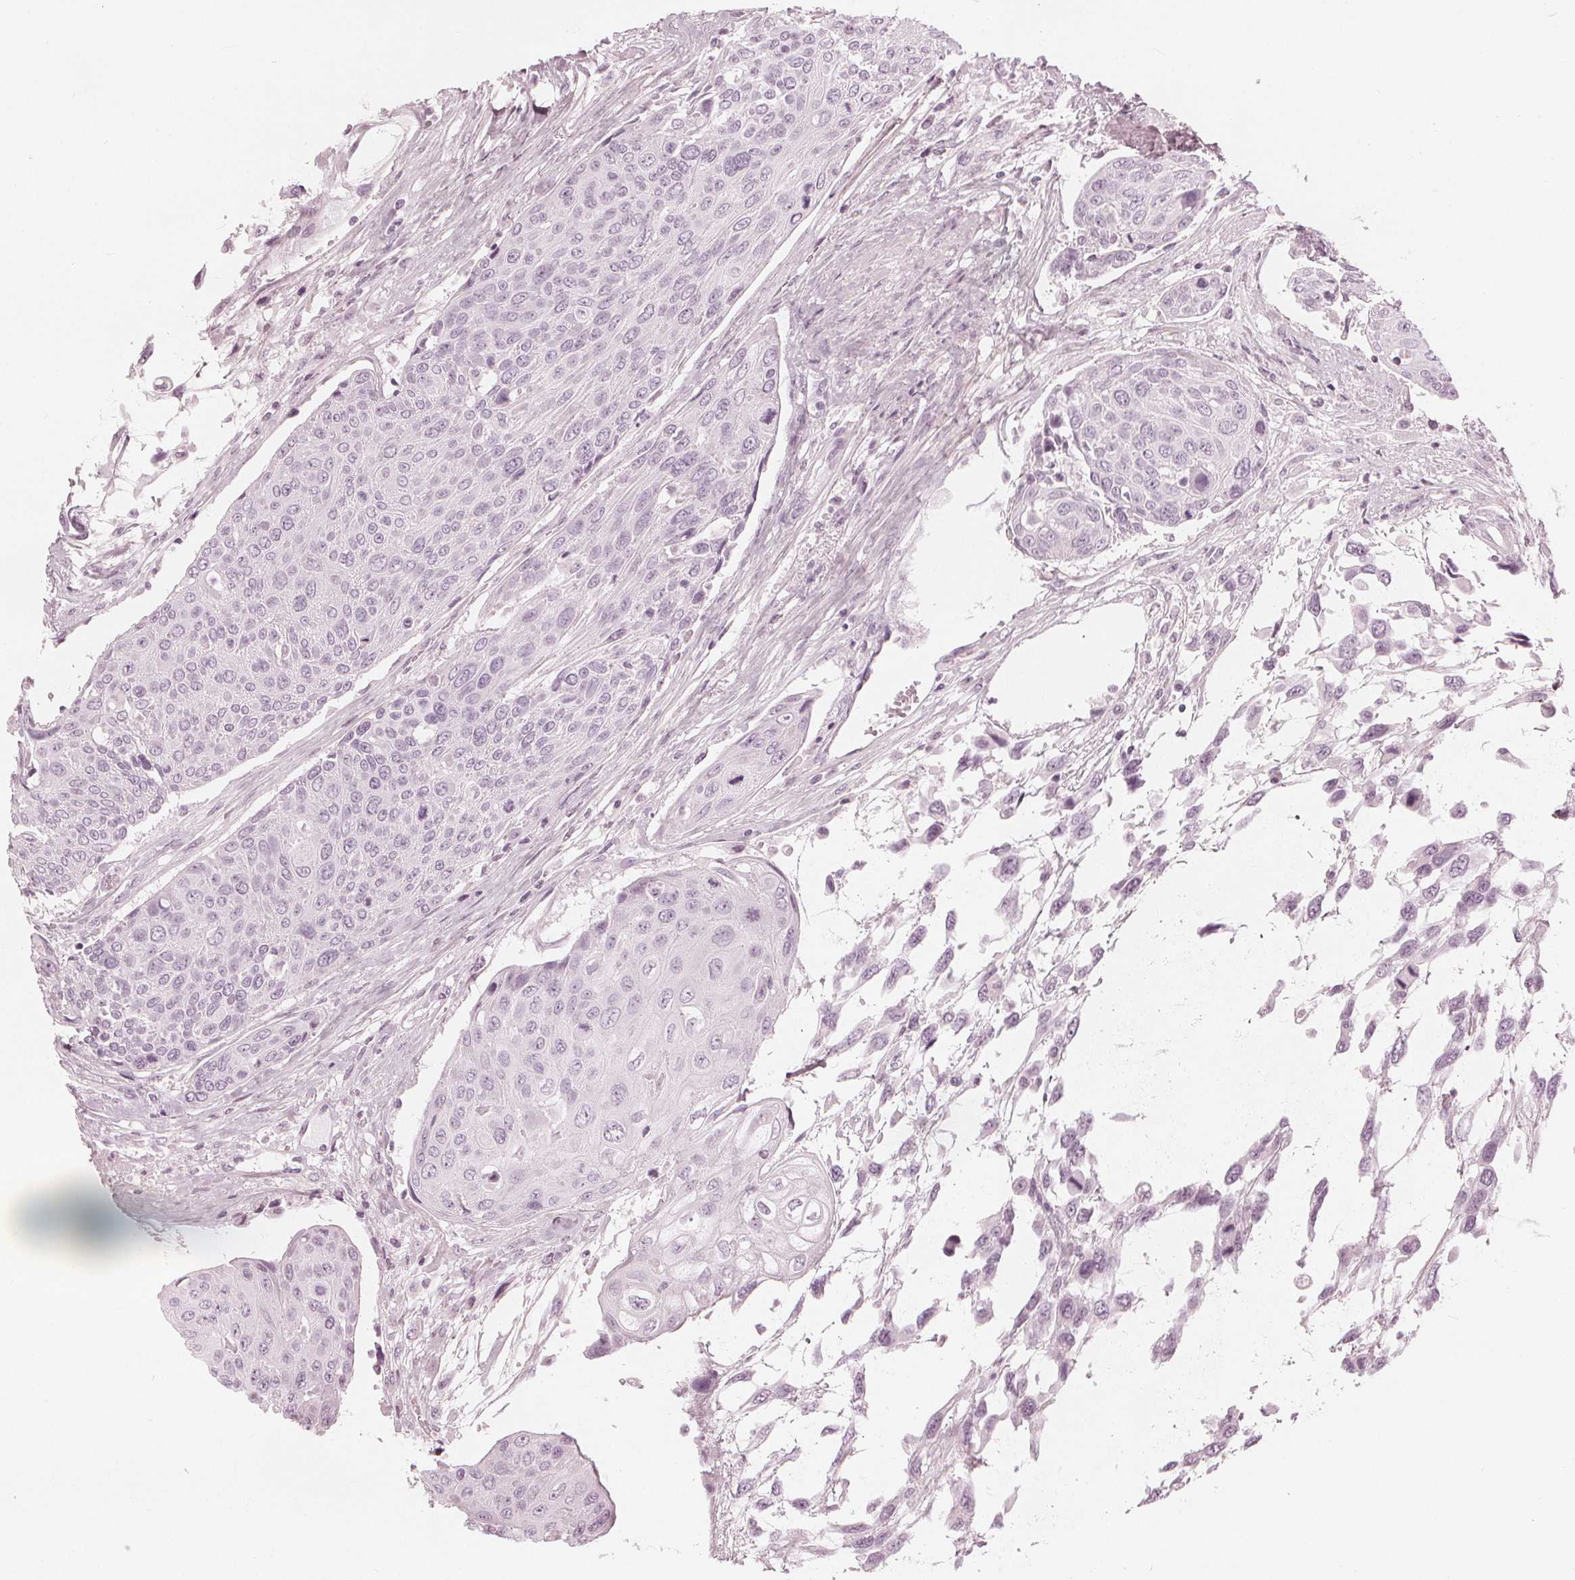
{"staining": {"intensity": "negative", "quantity": "none", "location": "none"}, "tissue": "urothelial cancer", "cell_type": "Tumor cells", "image_type": "cancer", "snomed": [{"axis": "morphology", "description": "Urothelial carcinoma, High grade"}, {"axis": "topography", "description": "Urinary bladder"}], "caption": "Photomicrograph shows no significant protein positivity in tumor cells of urothelial carcinoma (high-grade).", "gene": "PAEP", "patient": {"sex": "female", "age": 70}}